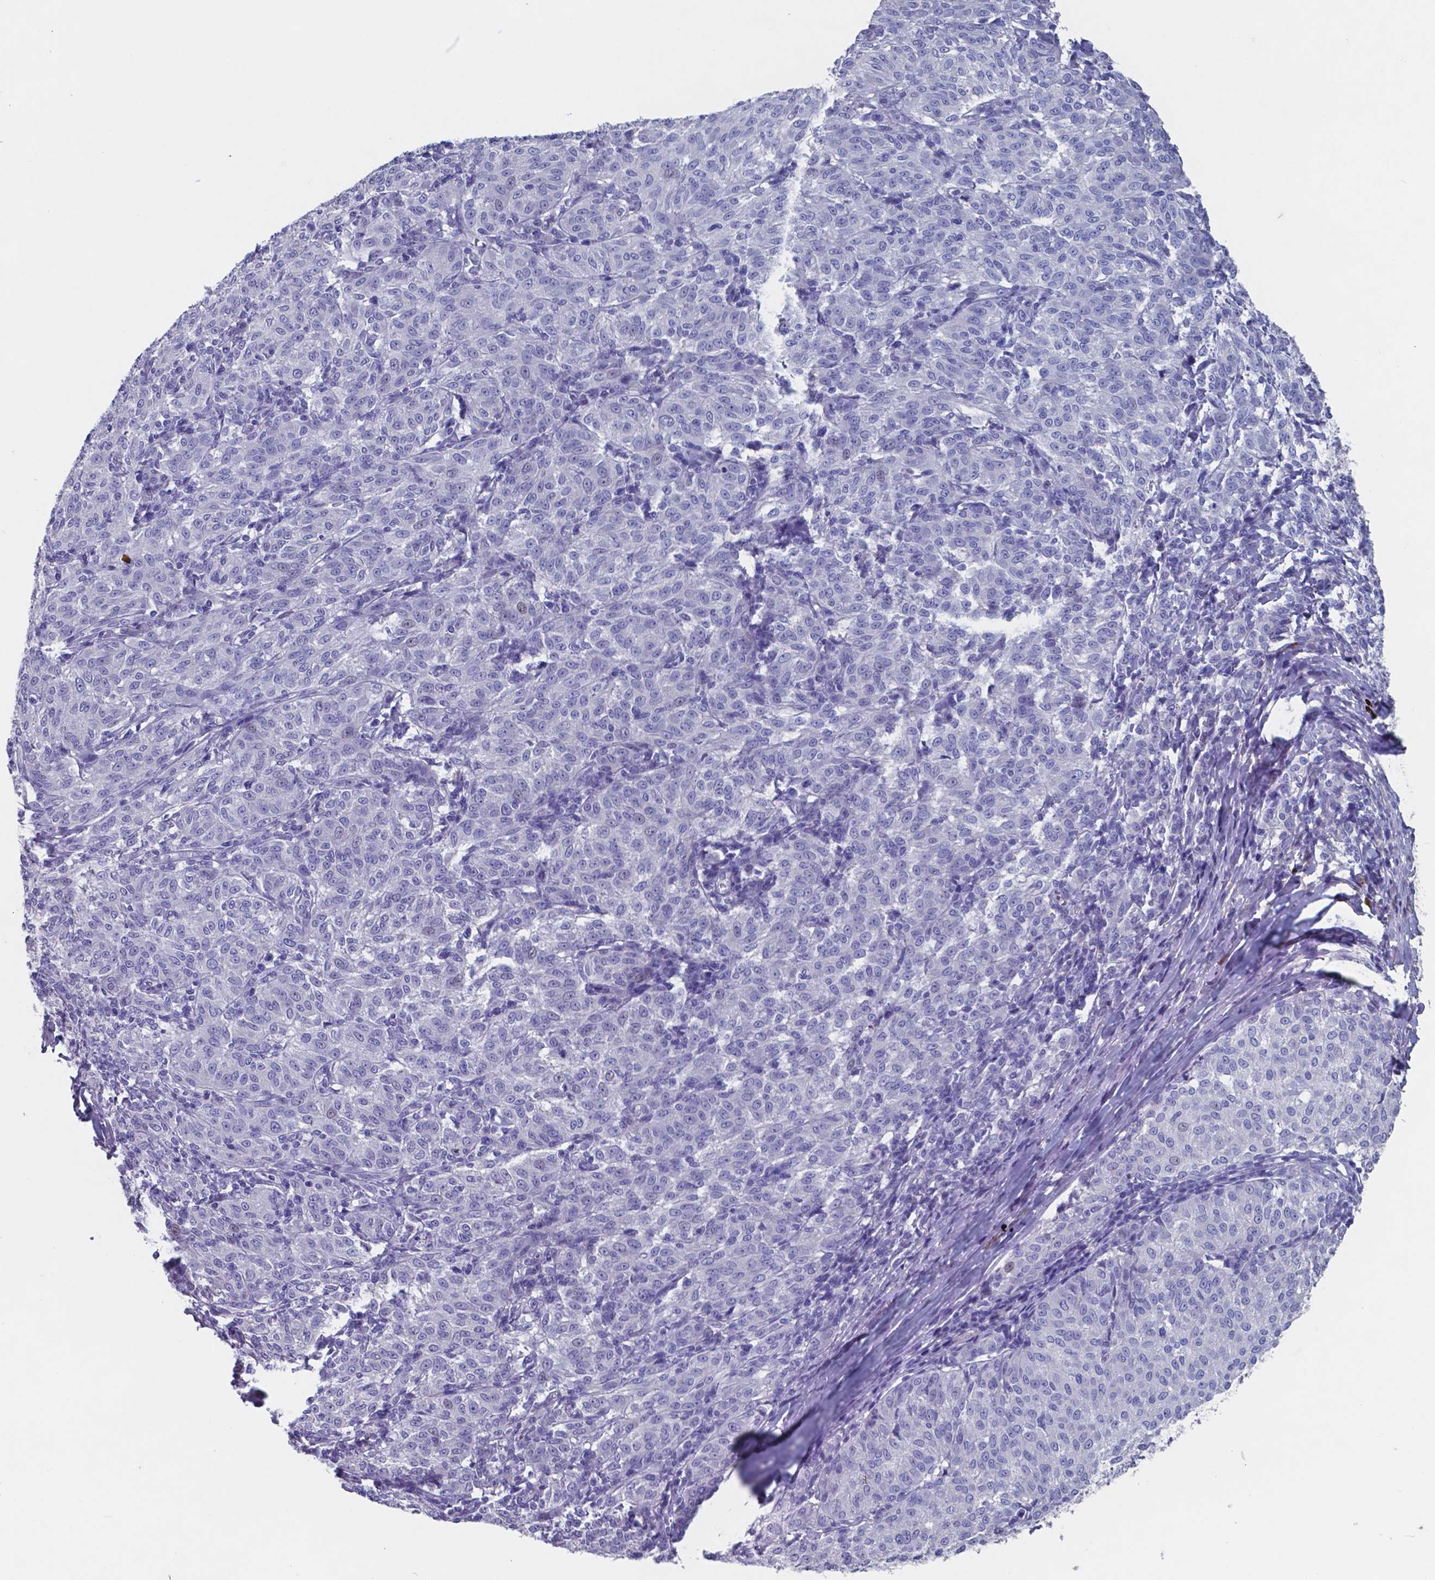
{"staining": {"intensity": "negative", "quantity": "none", "location": "none"}, "tissue": "melanoma", "cell_type": "Tumor cells", "image_type": "cancer", "snomed": [{"axis": "morphology", "description": "Malignant melanoma, NOS"}, {"axis": "topography", "description": "Skin"}], "caption": "IHC micrograph of melanoma stained for a protein (brown), which demonstrates no positivity in tumor cells.", "gene": "TTR", "patient": {"sex": "female", "age": 72}}